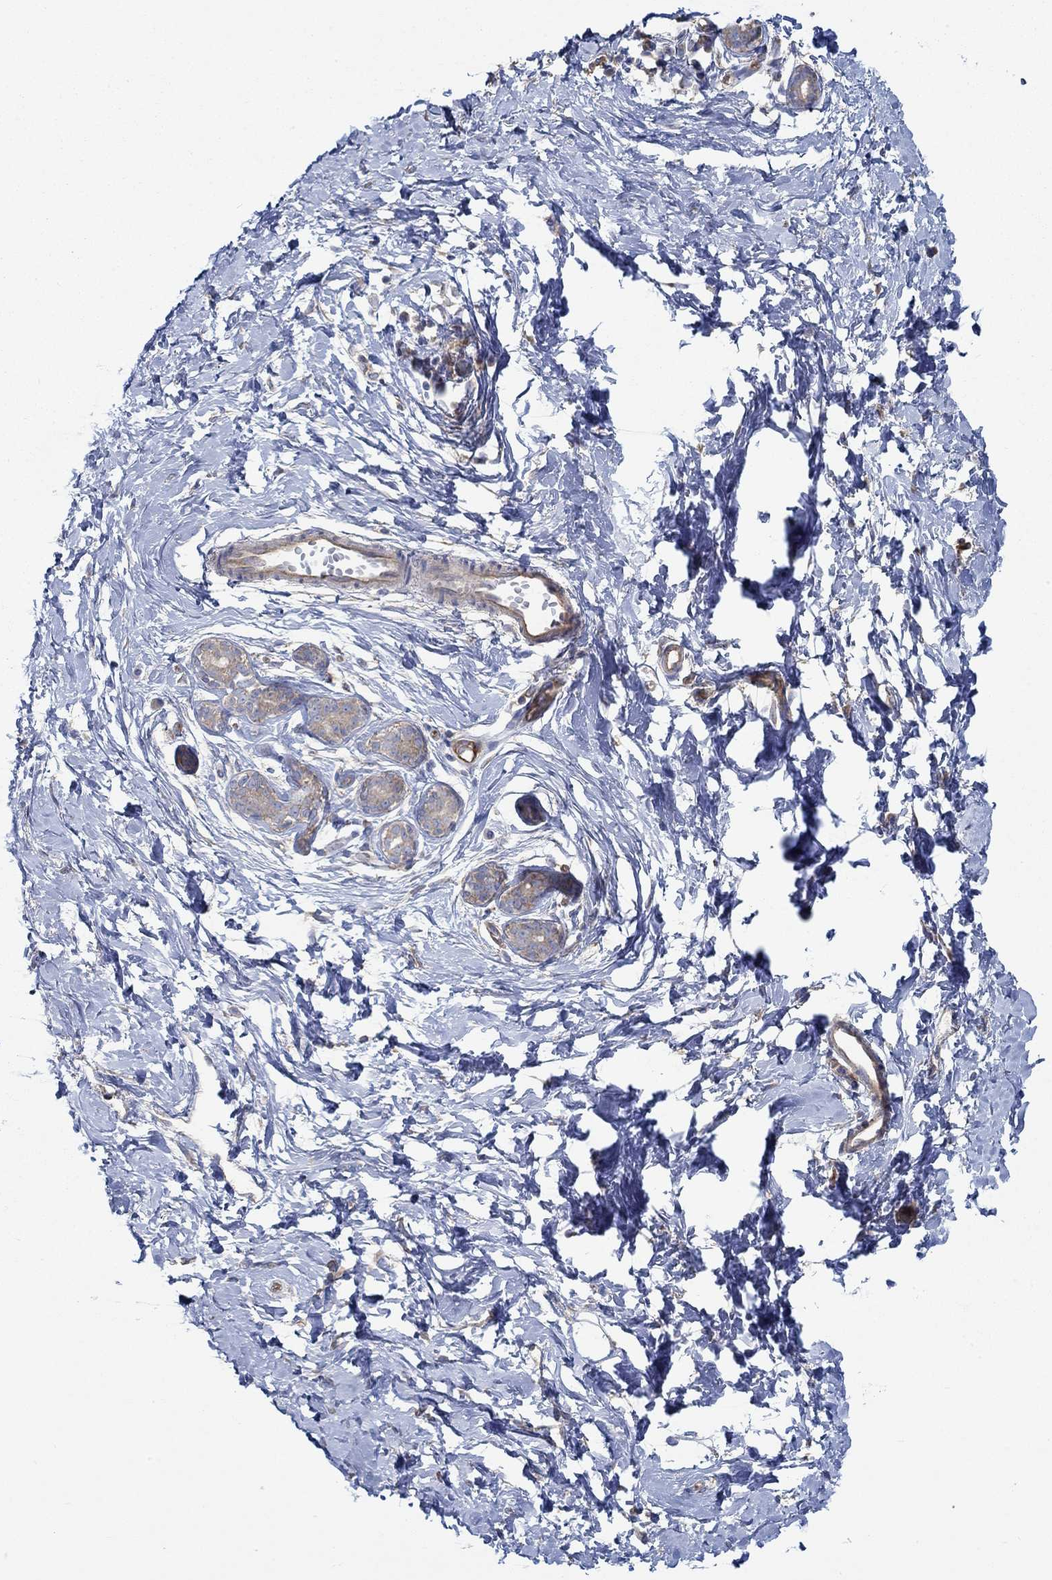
{"staining": {"intensity": "negative", "quantity": "none", "location": "none"}, "tissue": "breast", "cell_type": "Adipocytes", "image_type": "normal", "snomed": [{"axis": "morphology", "description": "Normal tissue, NOS"}, {"axis": "topography", "description": "Breast"}], "caption": "Immunohistochemical staining of normal human breast demonstrates no significant staining in adipocytes. The staining was performed using DAB to visualize the protein expression in brown, while the nuclei were stained in blue with hematoxylin (Magnification: 20x).", "gene": "SPAG9", "patient": {"sex": "female", "age": 37}}